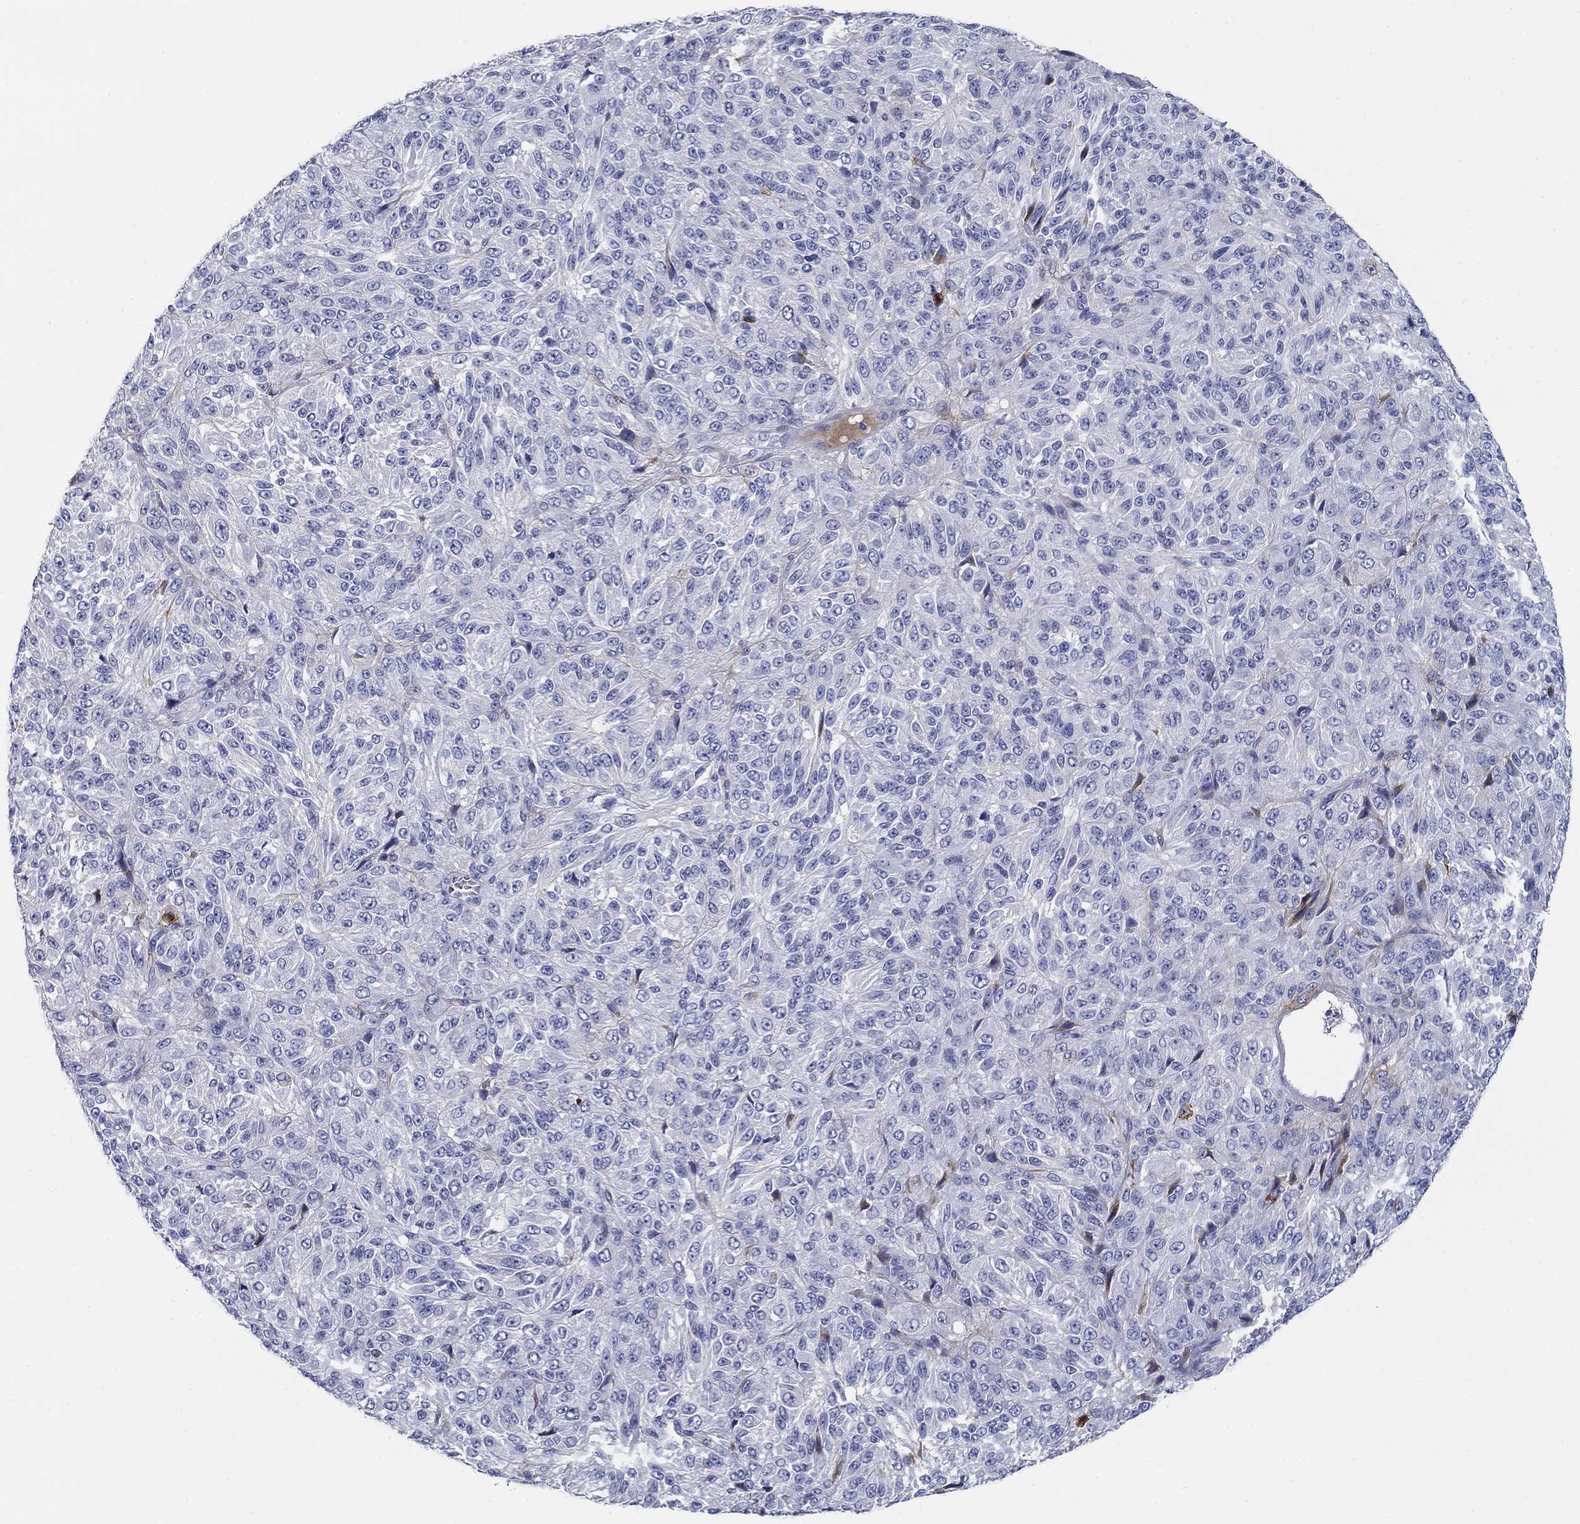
{"staining": {"intensity": "negative", "quantity": "none", "location": "none"}, "tissue": "melanoma", "cell_type": "Tumor cells", "image_type": "cancer", "snomed": [{"axis": "morphology", "description": "Malignant melanoma, Metastatic site"}, {"axis": "topography", "description": "Brain"}], "caption": "An immunohistochemistry histopathology image of melanoma is shown. There is no staining in tumor cells of melanoma. (DAB (3,3'-diaminobenzidine) immunohistochemistry visualized using brightfield microscopy, high magnification).", "gene": "GPC1", "patient": {"sex": "female", "age": 56}}